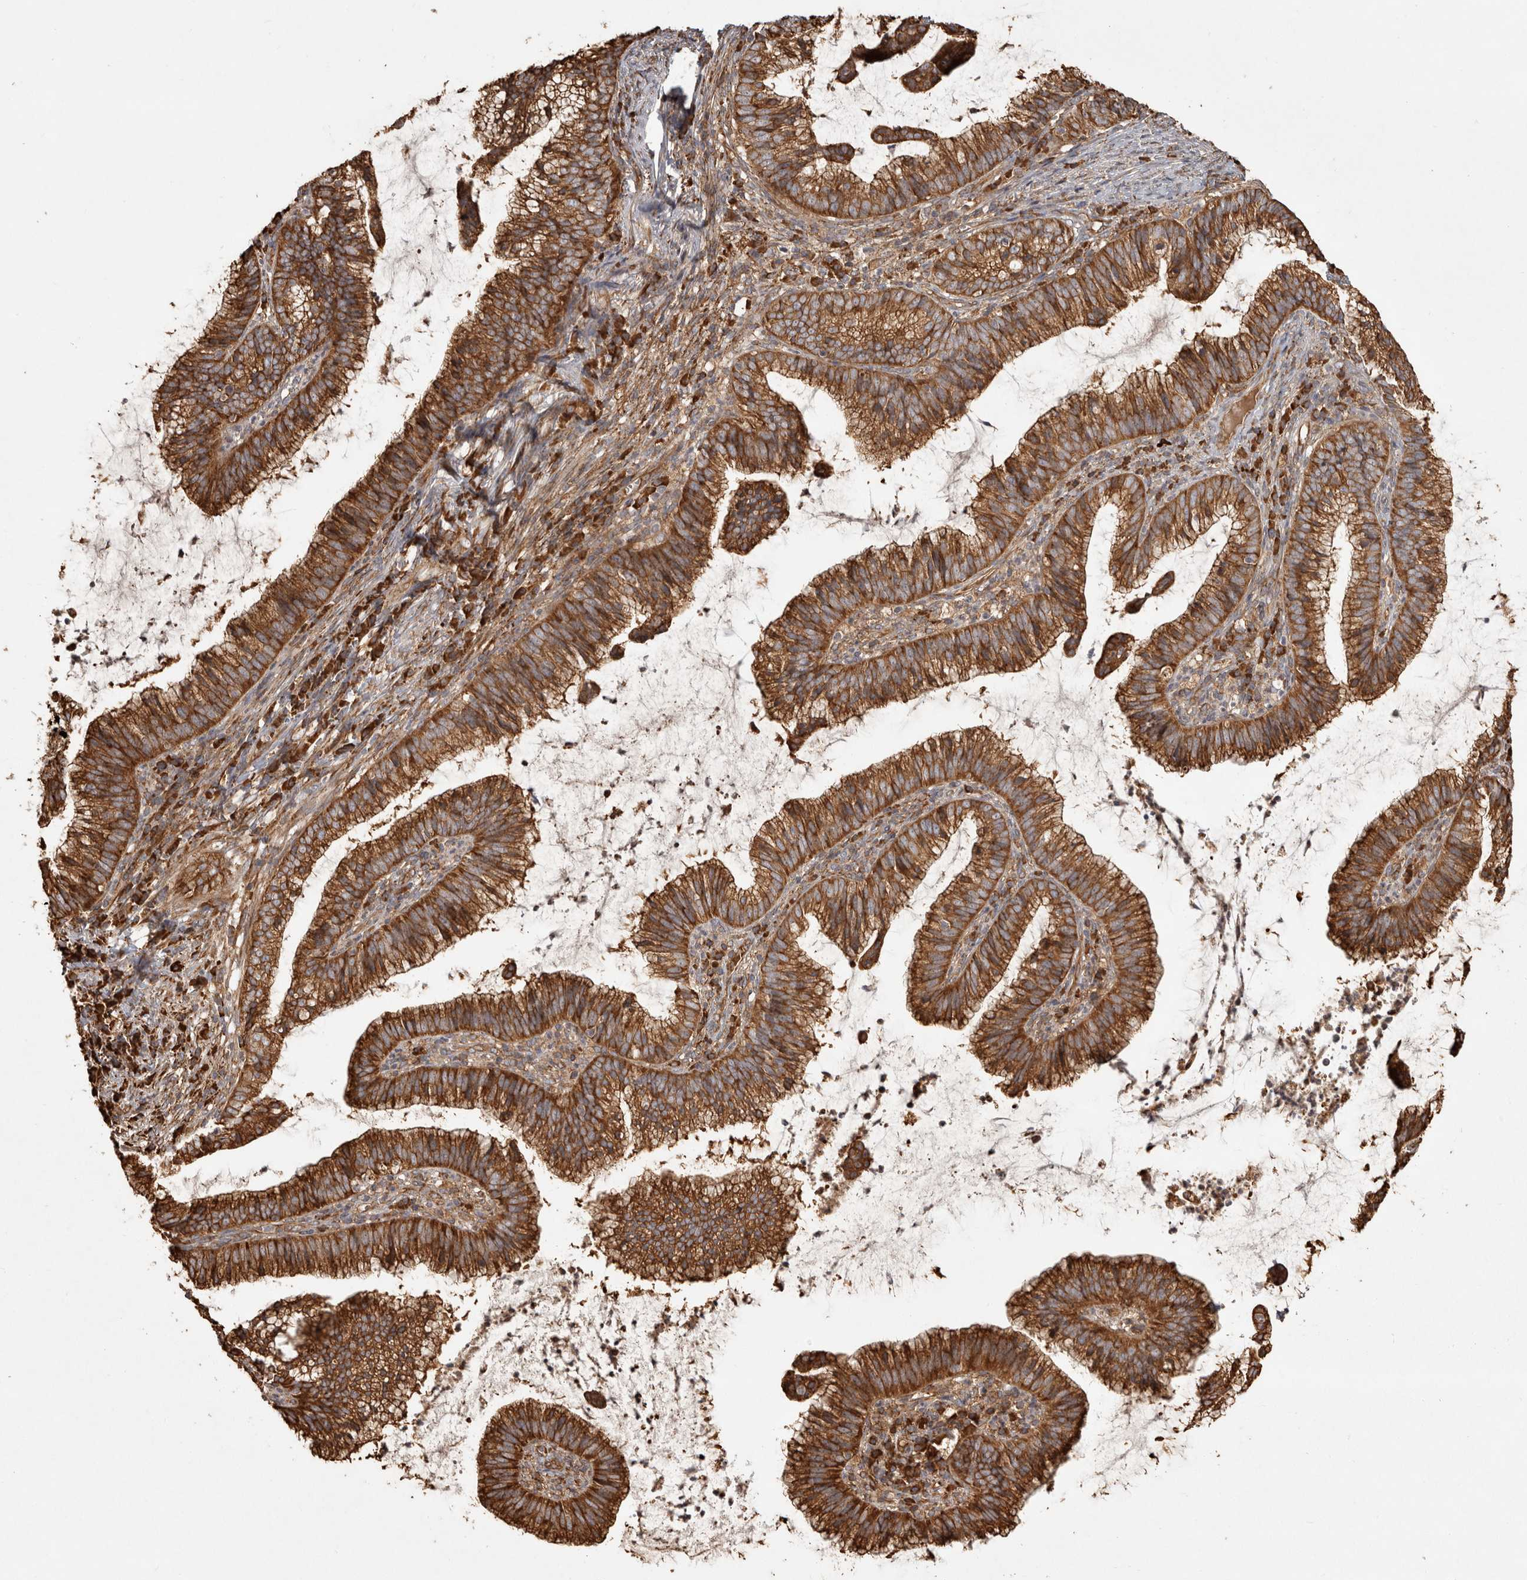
{"staining": {"intensity": "strong", "quantity": ">75%", "location": "cytoplasmic/membranous"}, "tissue": "cervical cancer", "cell_type": "Tumor cells", "image_type": "cancer", "snomed": [{"axis": "morphology", "description": "Adenocarcinoma, NOS"}, {"axis": "topography", "description": "Cervix"}], "caption": "A brown stain highlights strong cytoplasmic/membranous positivity of a protein in adenocarcinoma (cervical) tumor cells.", "gene": "CAMSAP2", "patient": {"sex": "female", "age": 36}}